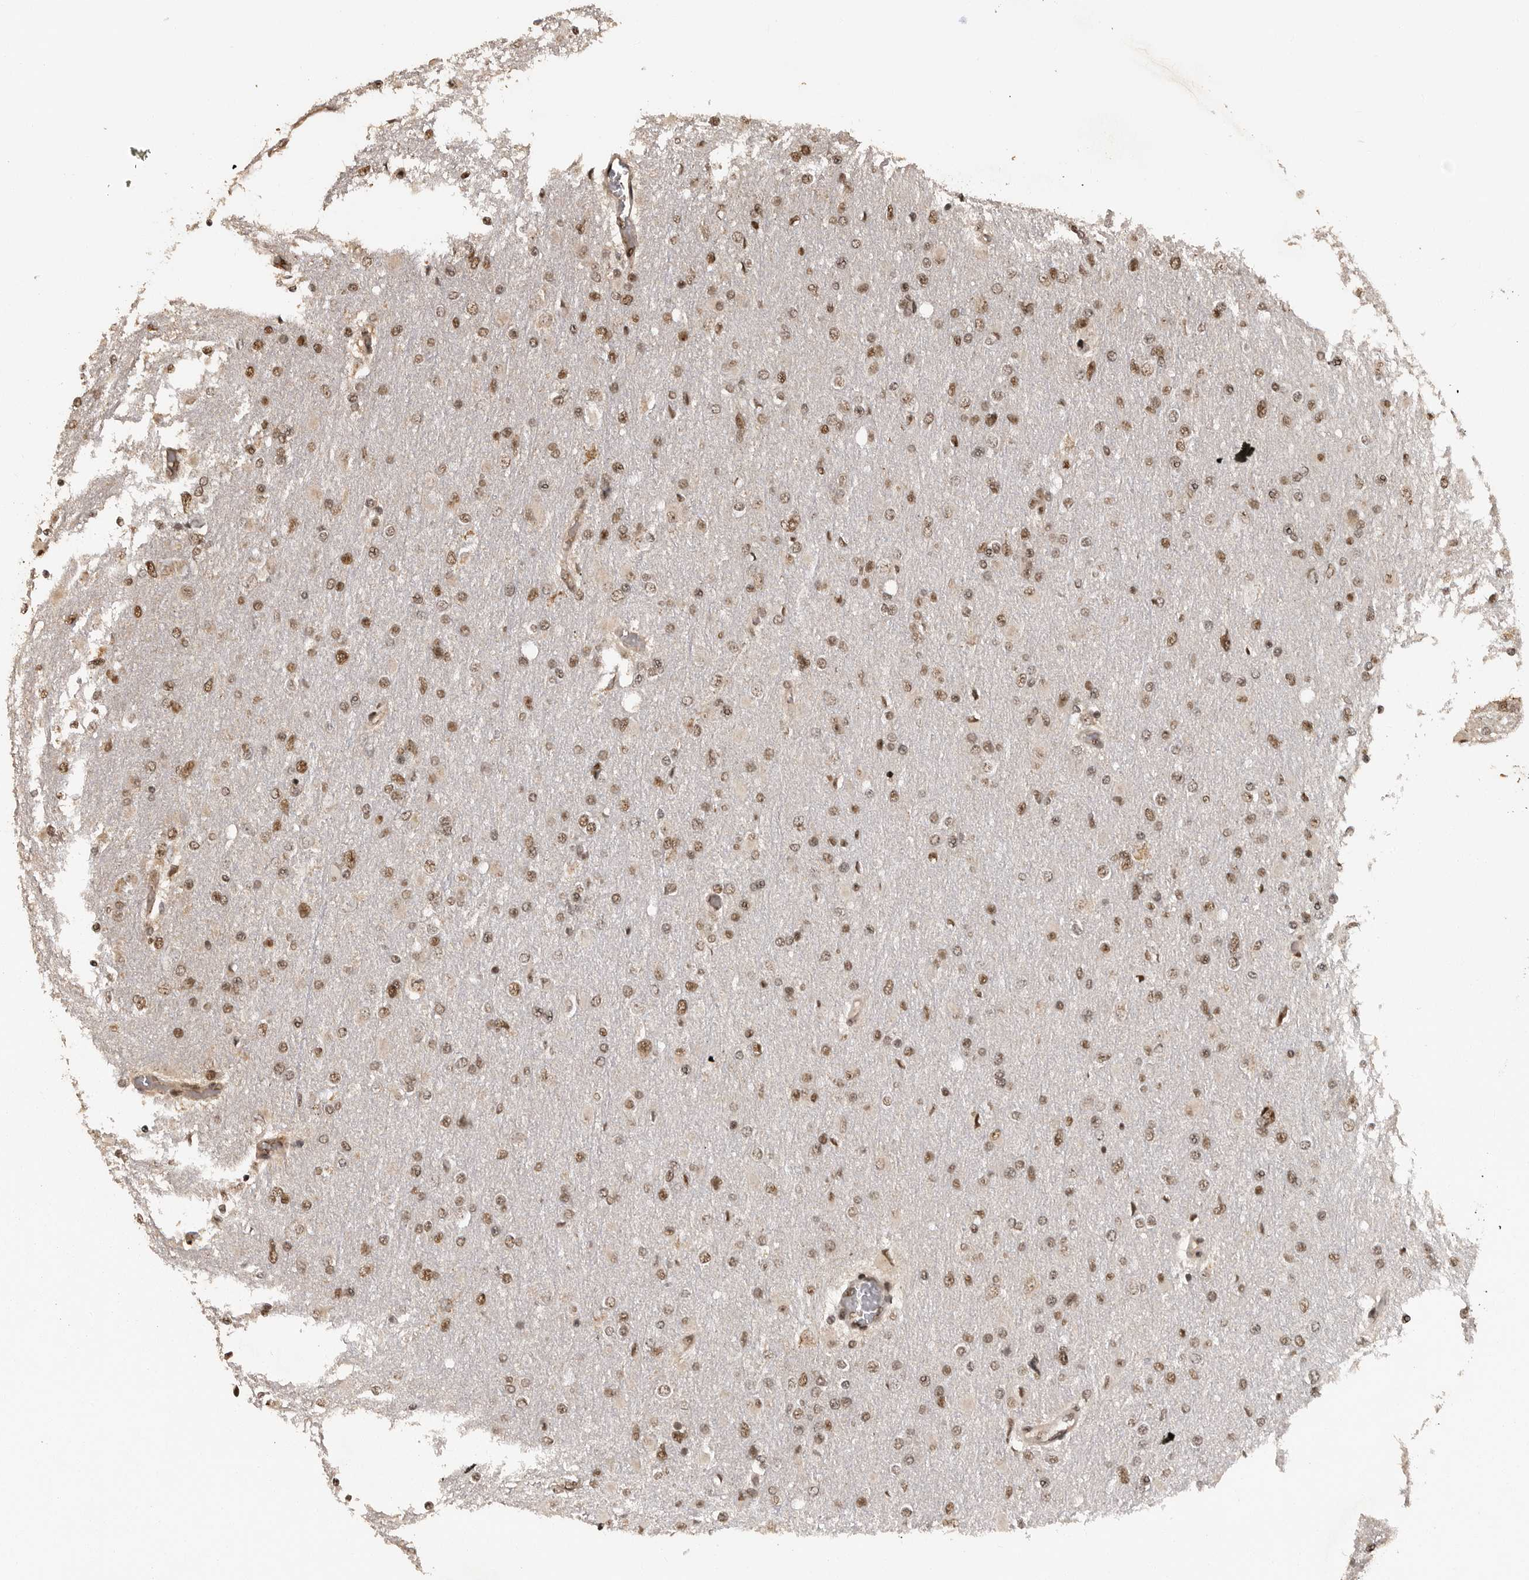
{"staining": {"intensity": "moderate", "quantity": ">75%", "location": "nuclear"}, "tissue": "glioma", "cell_type": "Tumor cells", "image_type": "cancer", "snomed": [{"axis": "morphology", "description": "Glioma, malignant, High grade"}, {"axis": "topography", "description": "Cerebral cortex"}], "caption": "Glioma stained for a protein (brown) reveals moderate nuclear positive positivity in about >75% of tumor cells.", "gene": "PPP1R8", "patient": {"sex": "female", "age": 36}}